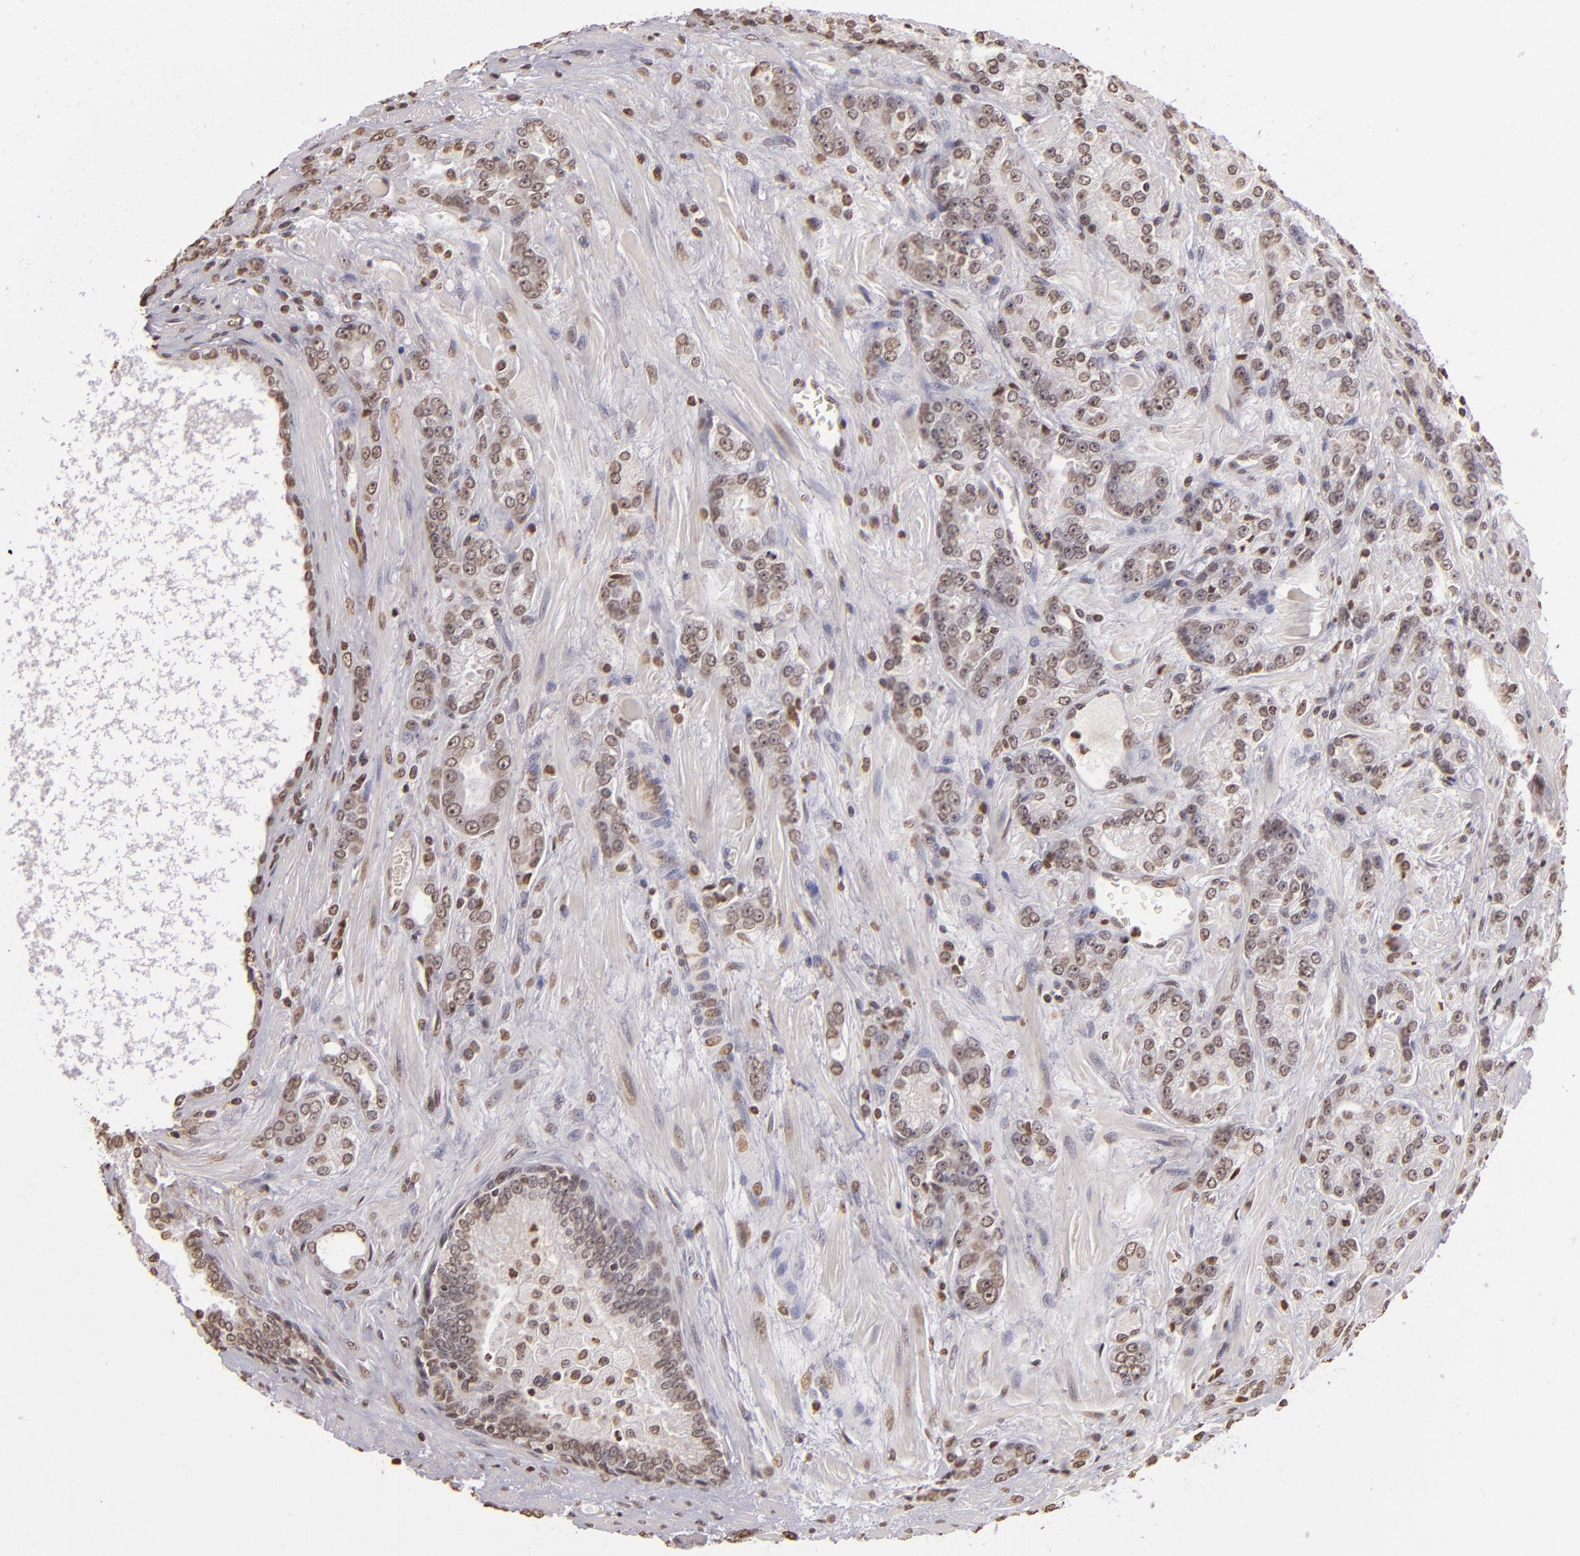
{"staining": {"intensity": "weak", "quantity": ">75%", "location": "nuclear"}, "tissue": "prostate cancer", "cell_type": "Tumor cells", "image_type": "cancer", "snomed": [{"axis": "morphology", "description": "Adenocarcinoma, High grade"}, {"axis": "topography", "description": "Prostate"}], "caption": "Approximately >75% of tumor cells in human prostate cancer reveal weak nuclear protein expression as visualized by brown immunohistochemical staining.", "gene": "THRB", "patient": {"sex": "male", "age": 71}}